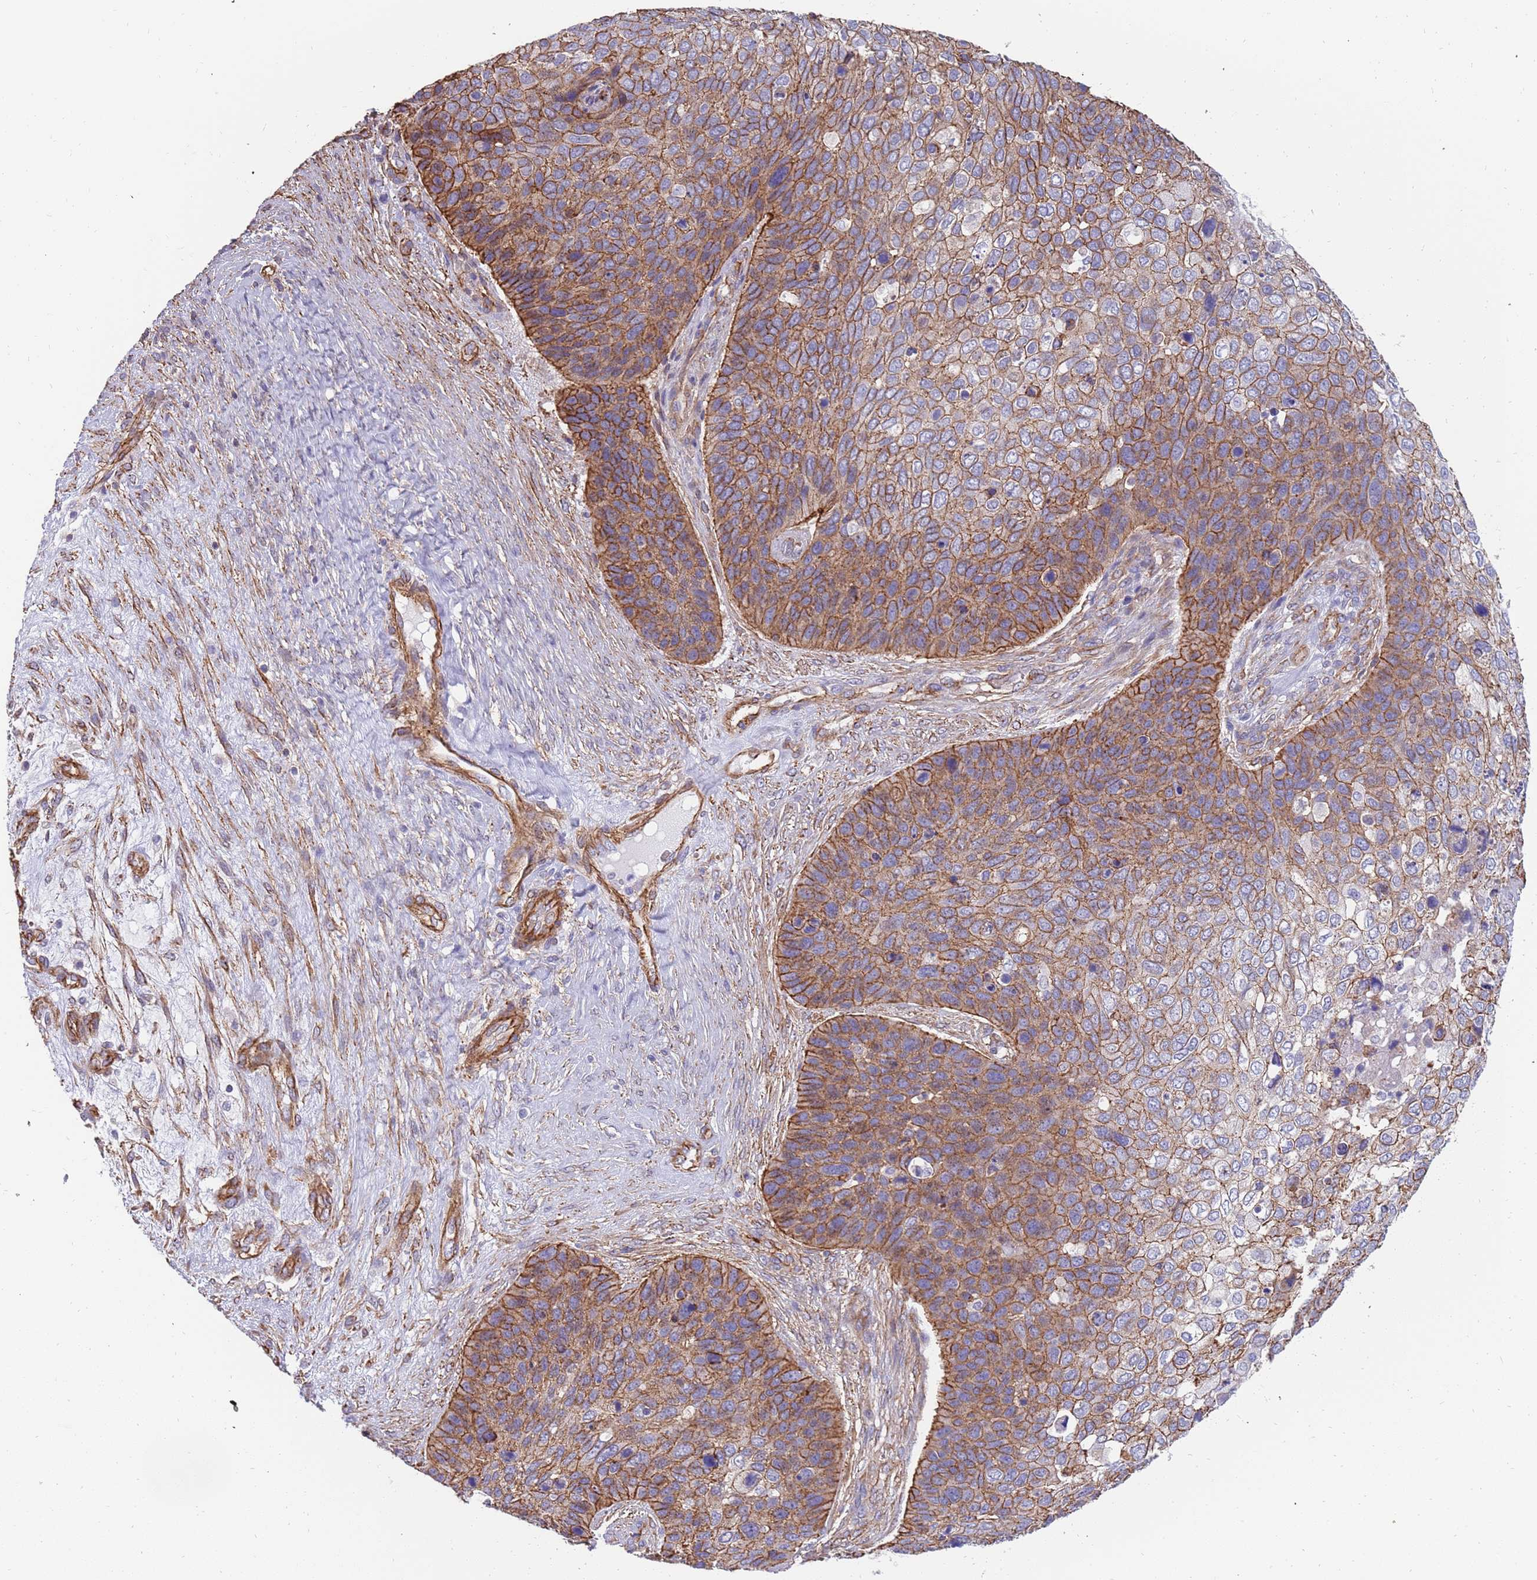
{"staining": {"intensity": "moderate", "quantity": ">75%", "location": "cytoplasmic/membranous"}, "tissue": "skin cancer", "cell_type": "Tumor cells", "image_type": "cancer", "snomed": [{"axis": "morphology", "description": "Basal cell carcinoma"}, {"axis": "topography", "description": "Skin"}], "caption": "A high-resolution histopathology image shows immunohistochemistry staining of skin cancer, which displays moderate cytoplasmic/membranous positivity in about >75% of tumor cells. (DAB (3,3'-diaminobenzidine) IHC with brightfield microscopy, high magnification).", "gene": "GFRAL", "patient": {"sex": "female", "age": 74}}